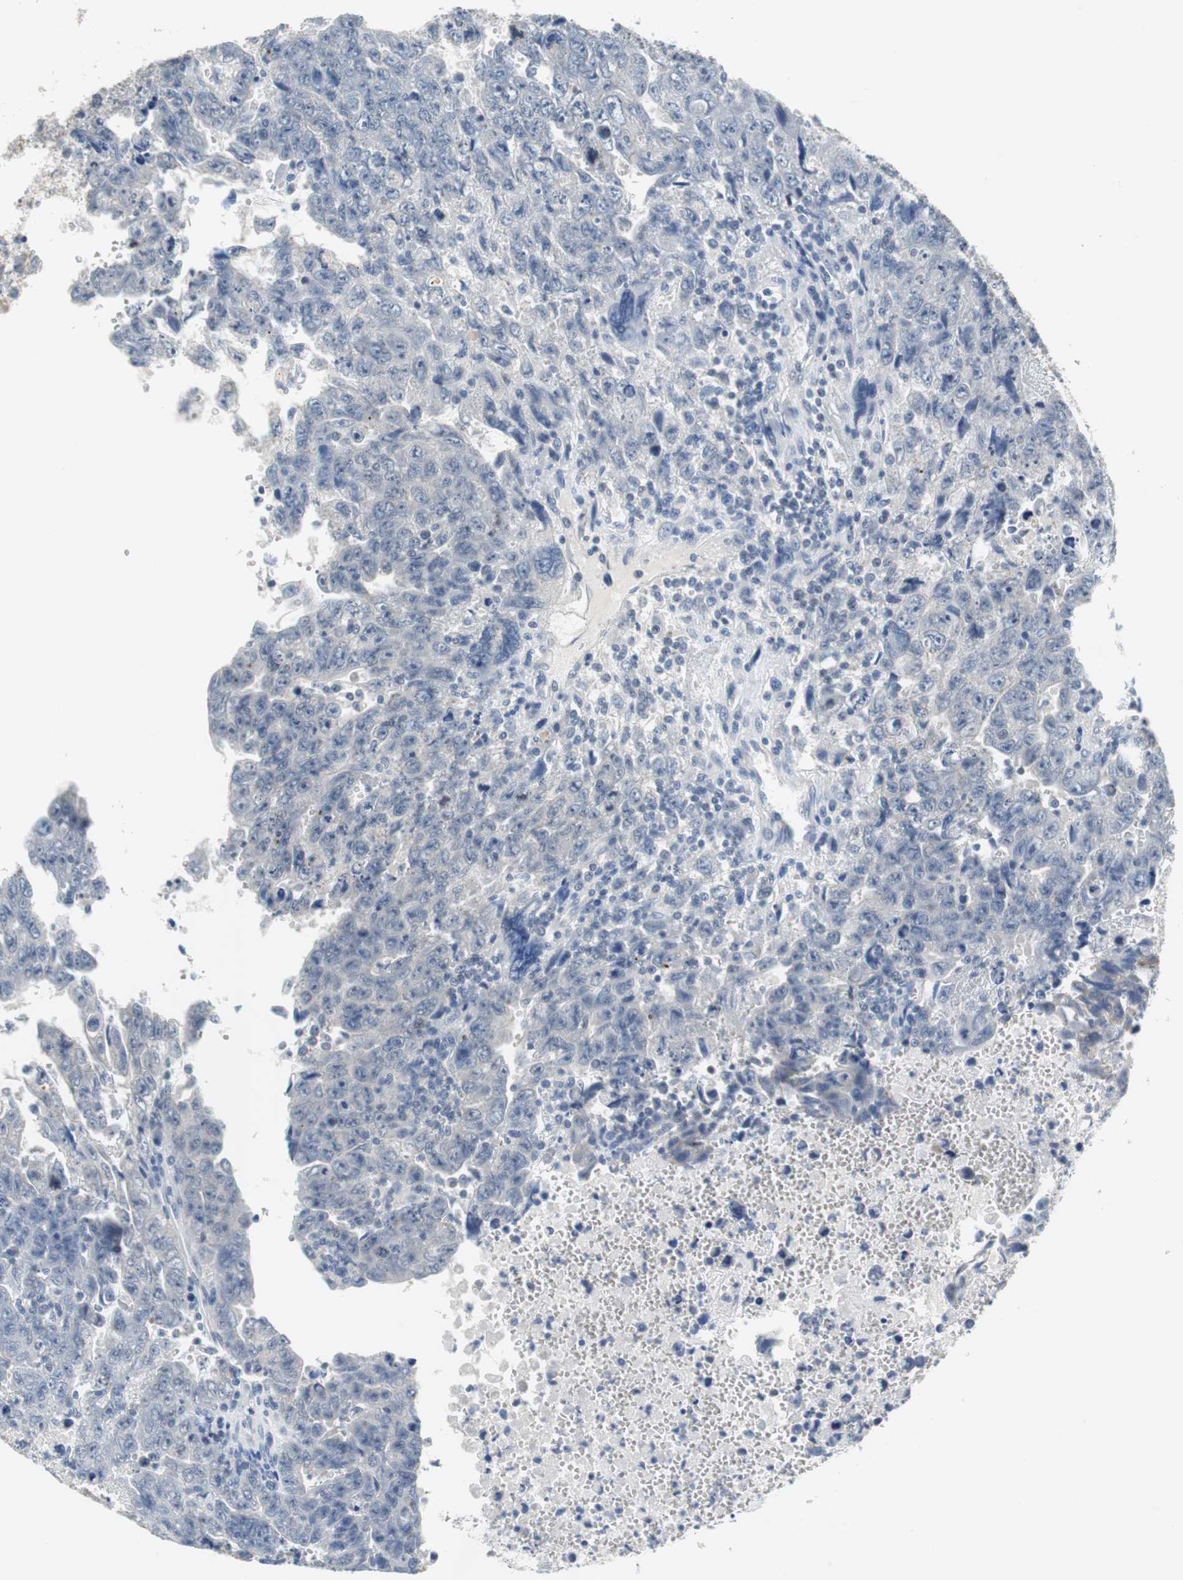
{"staining": {"intensity": "negative", "quantity": "none", "location": "none"}, "tissue": "testis cancer", "cell_type": "Tumor cells", "image_type": "cancer", "snomed": [{"axis": "morphology", "description": "Carcinoma, Embryonal, NOS"}, {"axis": "topography", "description": "Testis"}], "caption": "Immunohistochemical staining of embryonal carcinoma (testis) displays no significant positivity in tumor cells.", "gene": "MUC7", "patient": {"sex": "male", "age": 28}}